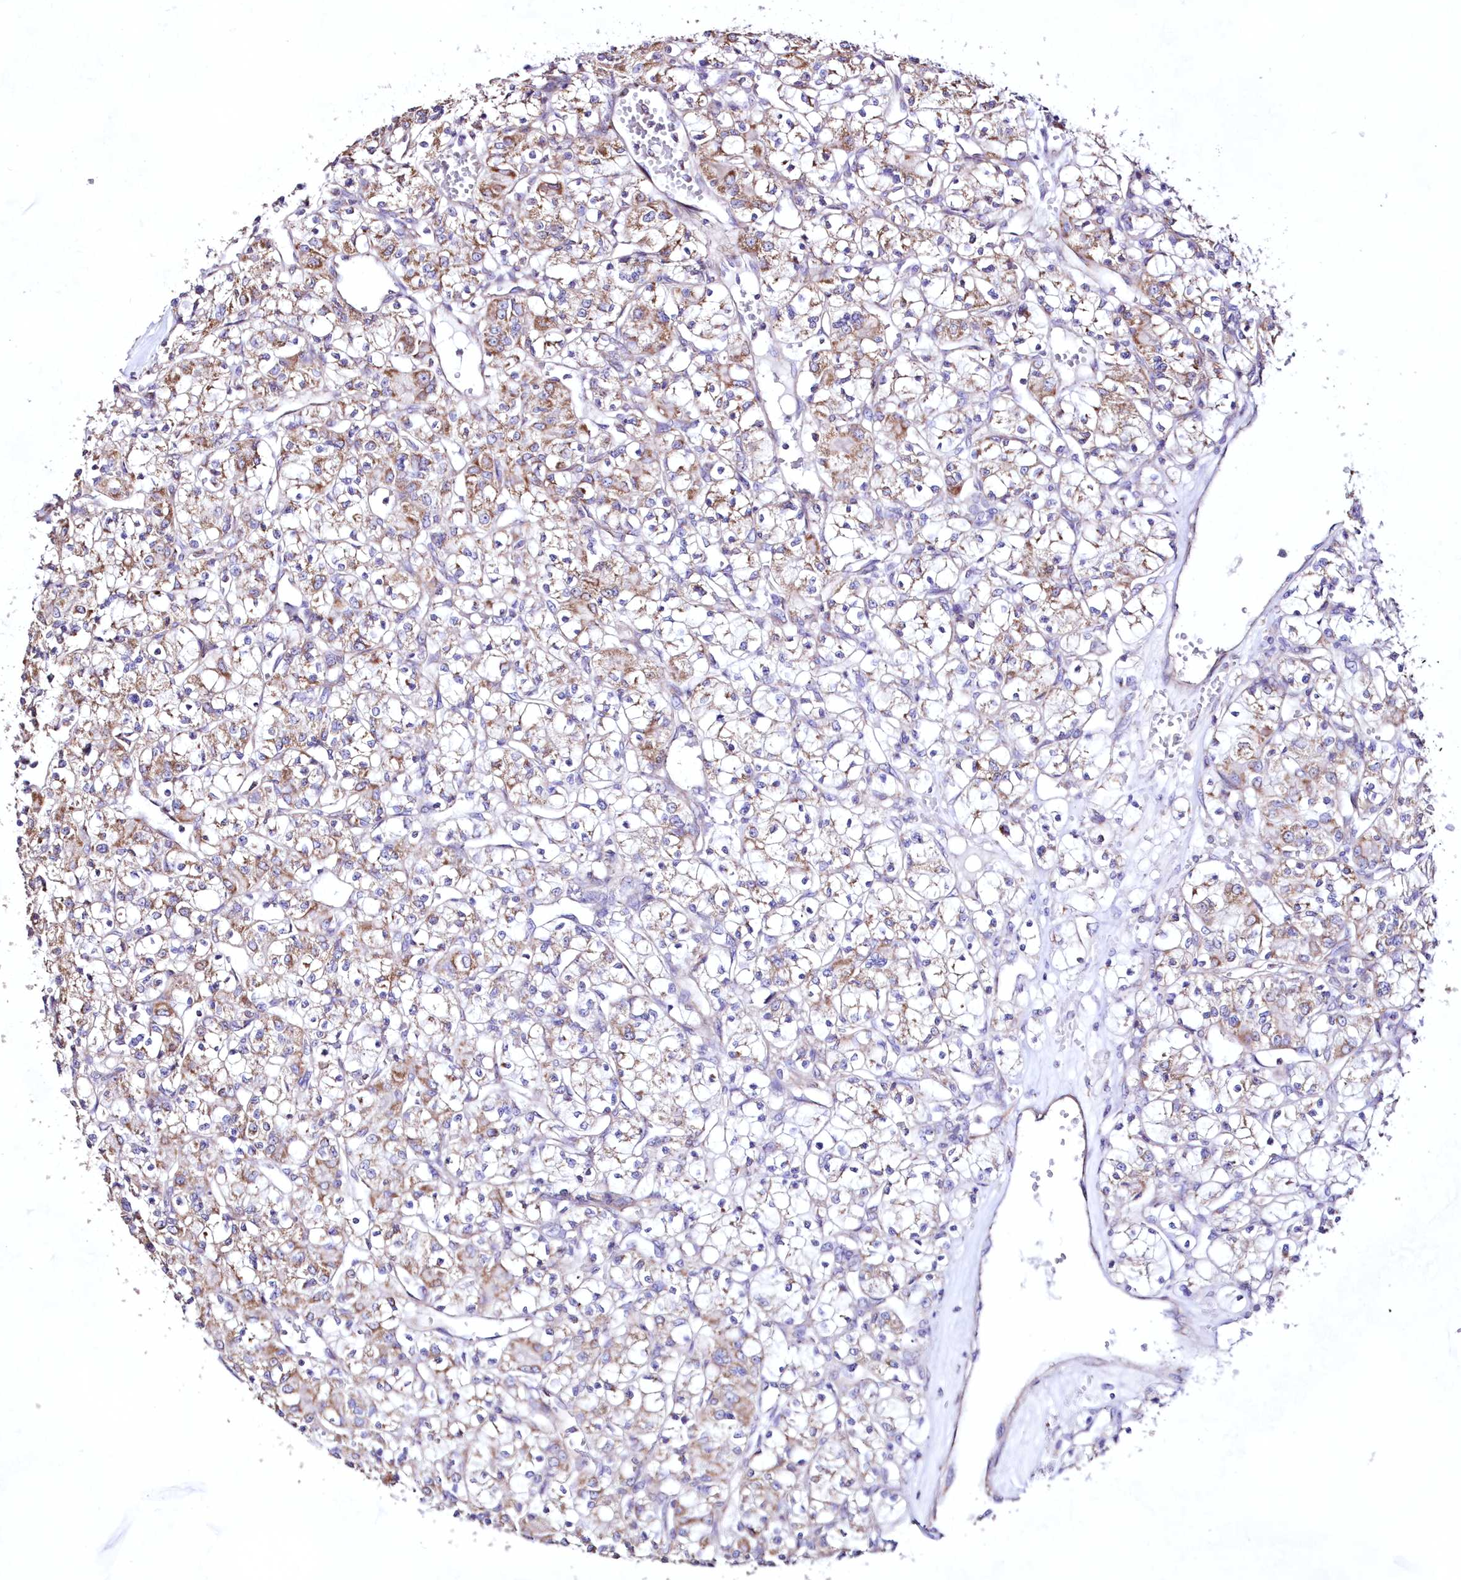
{"staining": {"intensity": "moderate", "quantity": "<25%", "location": "cytoplasmic/membranous"}, "tissue": "renal cancer", "cell_type": "Tumor cells", "image_type": "cancer", "snomed": [{"axis": "morphology", "description": "Adenocarcinoma, NOS"}, {"axis": "topography", "description": "Kidney"}], "caption": "Immunohistochemical staining of renal adenocarcinoma reveals low levels of moderate cytoplasmic/membranous protein expression in about <25% of tumor cells. Ihc stains the protein in brown and the nuclei are stained blue.", "gene": "HADHB", "patient": {"sex": "female", "age": 59}}